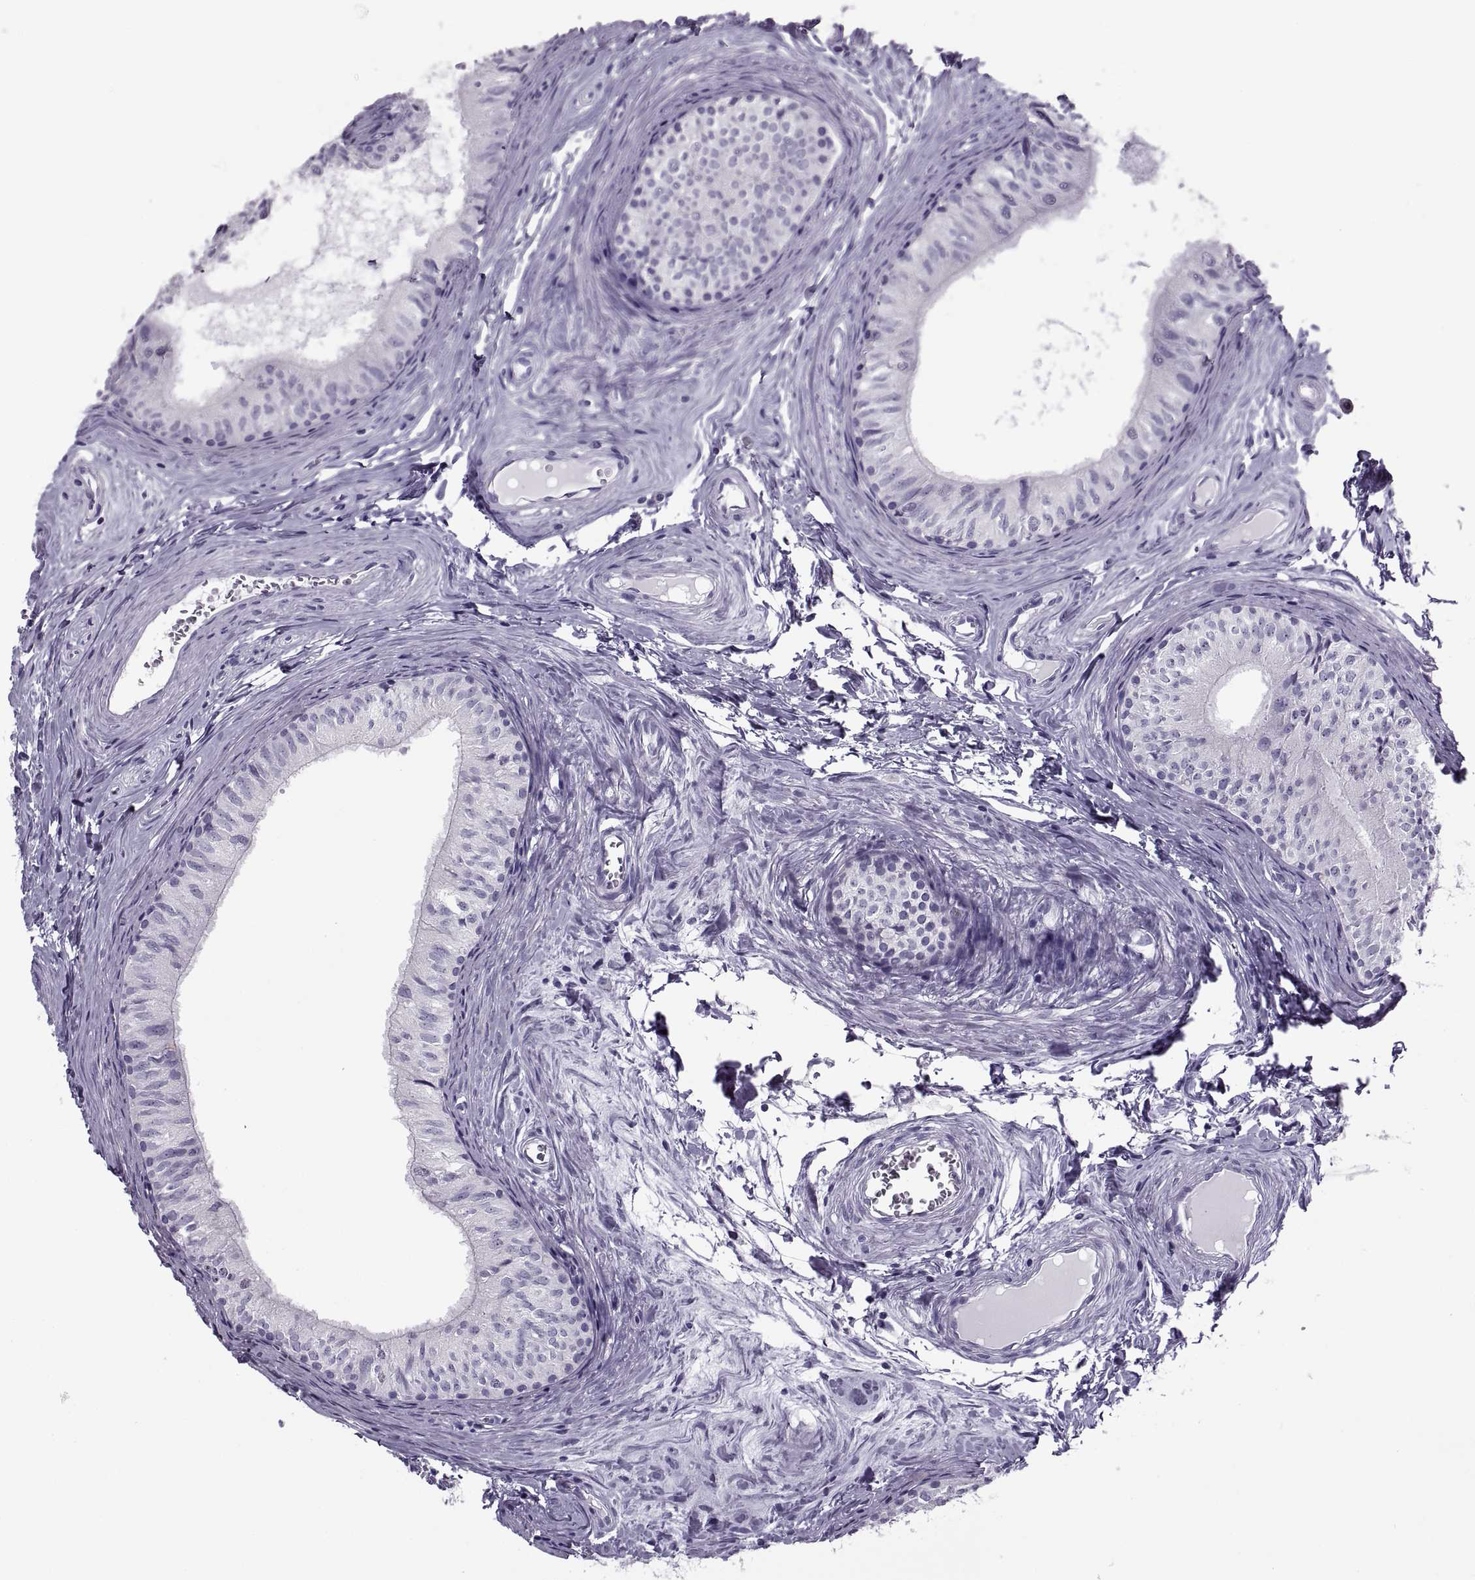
{"staining": {"intensity": "negative", "quantity": "none", "location": "none"}, "tissue": "epididymis", "cell_type": "Glandular cells", "image_type": "normal", "snomed": [{"axis": "morphology", "description": "Normal tissue, NOS"}, {"axis": "topography", "description": "Epididymis"}], "caption": "Image shows no significant protein expression in glandular cells of unremarkable epididymis.", "gene": "RLBP1", "patient": {"sex": "male", "age": 52}}